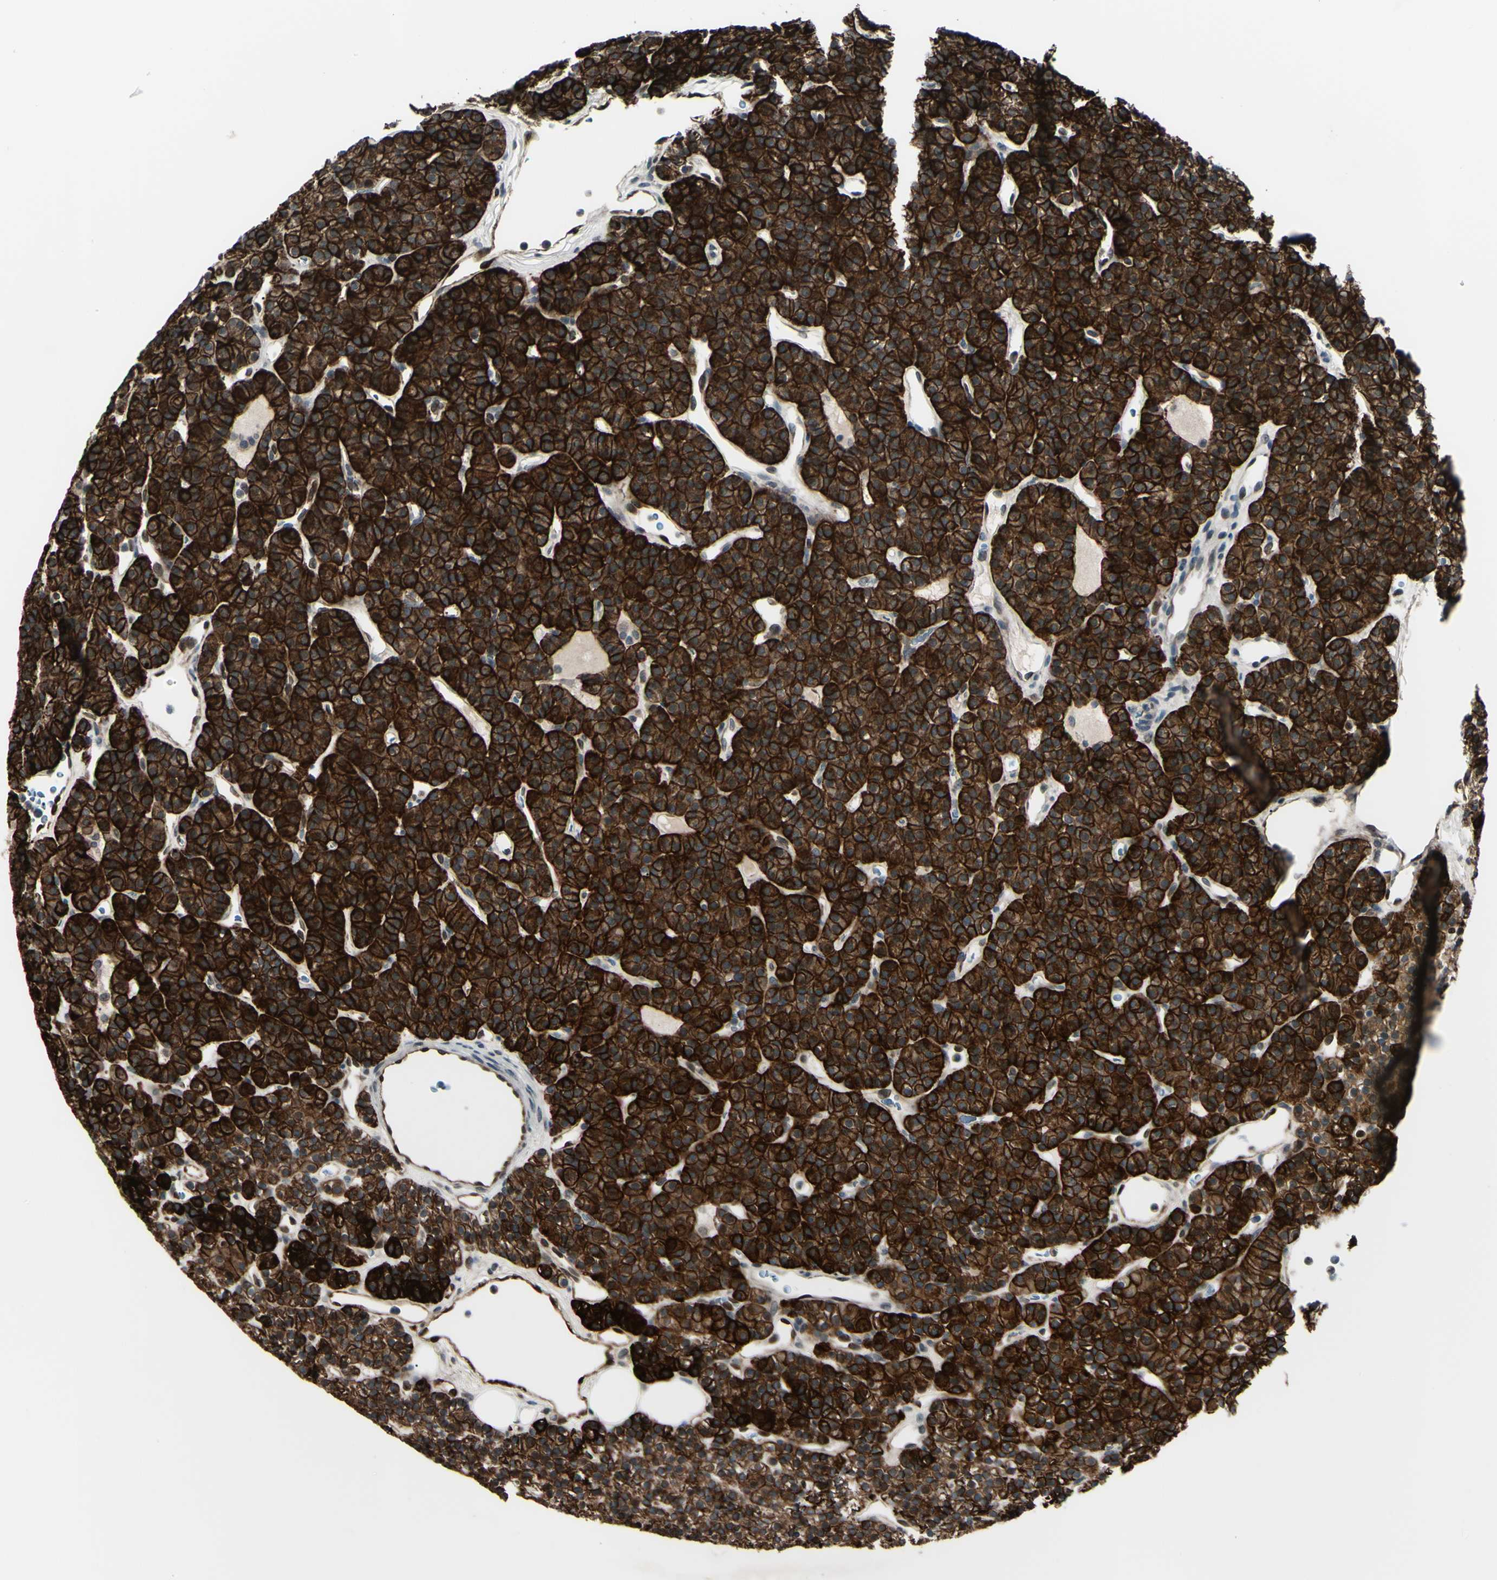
{"staining": {"intensity": "strong", "quantity": ">75%", "location": "cytoplasmic/membranous"}, "tissue": "parathyroid gland", "cell_type": "Glandular cells", "image_type": "normal", "snomed": [{"axis": "morphology", "description": "Normal tissue, NOS"}, {"axis": "morphology", "description": "Hyperplasia, NOS"}, {"axis": "topography", "description": "Parathyroid gland"}], "caption": "High-power microscopy captured an immunohistochemistry micrograph of unremarkable parathyroid gland, revealing strong cytoplasmic/membranous expression in about >75% of glandular cells.", "gene": "MLF2", "patient": {"sex": "male", "age": 44}}